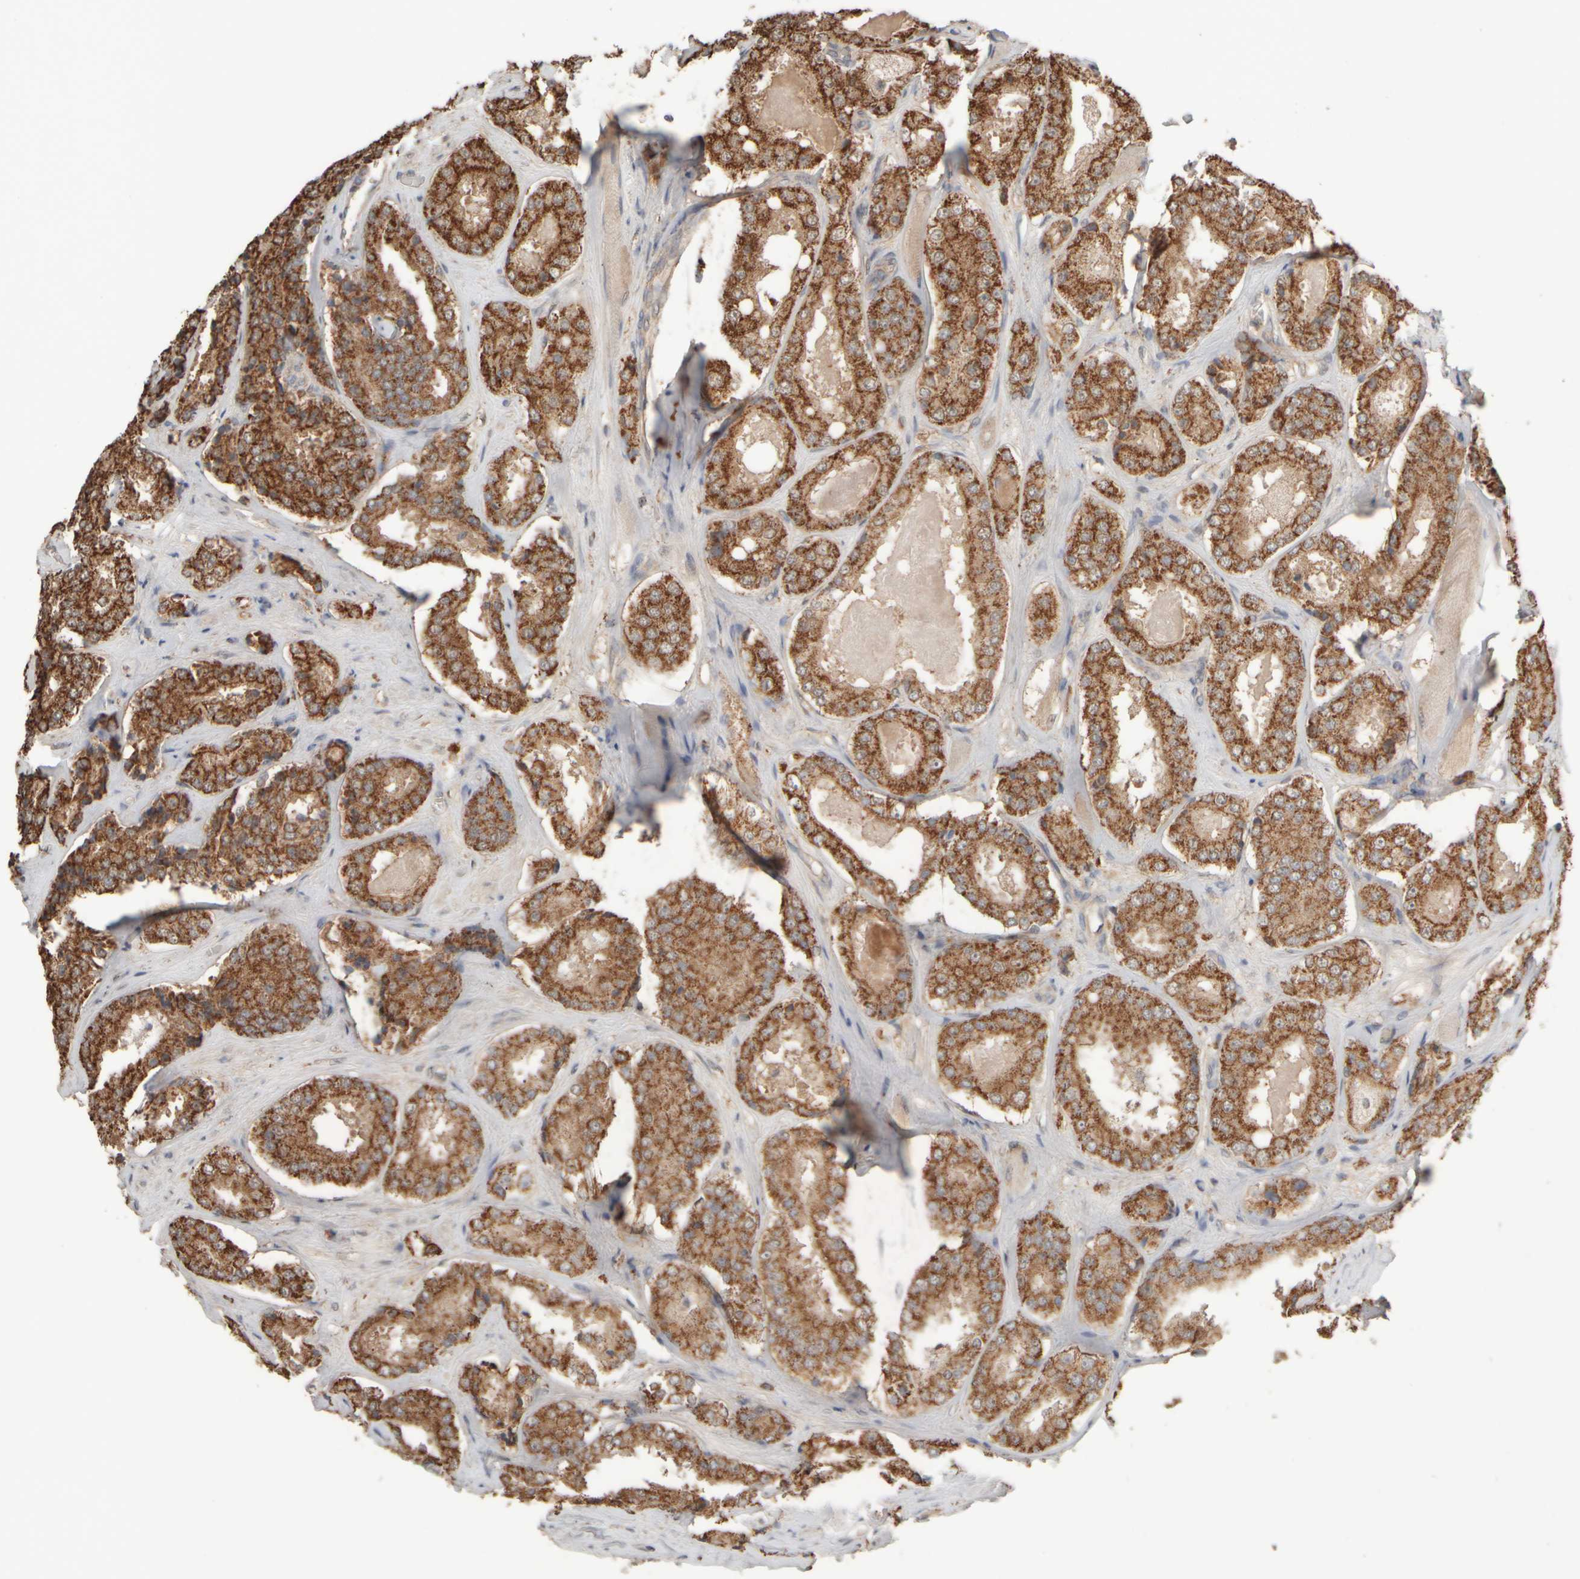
{"staining": {"intensity": "strong", "quantity": ">75%", "location": "cytoplasmic/membranous"}, "tissue": "prostate cancer", "cell_type": "Tumor cells", "image_type": "cancer", "snomed": [{"axis": "morphology", "description": "Adenocarcinoma, High grade"}, {"axis": "topography", "description": "Prostate"}], "caption": "Immunohistochemistry (IHC) image of human prostate high-grade adenocarcinoma stained for a protein (brown), which reveals high levels of strong cytoplasmic/membranous positivity in approximately >75% of tumor cells.", "gene": "EIF2B3", "patient": {"sex": "male", "age": 65}}